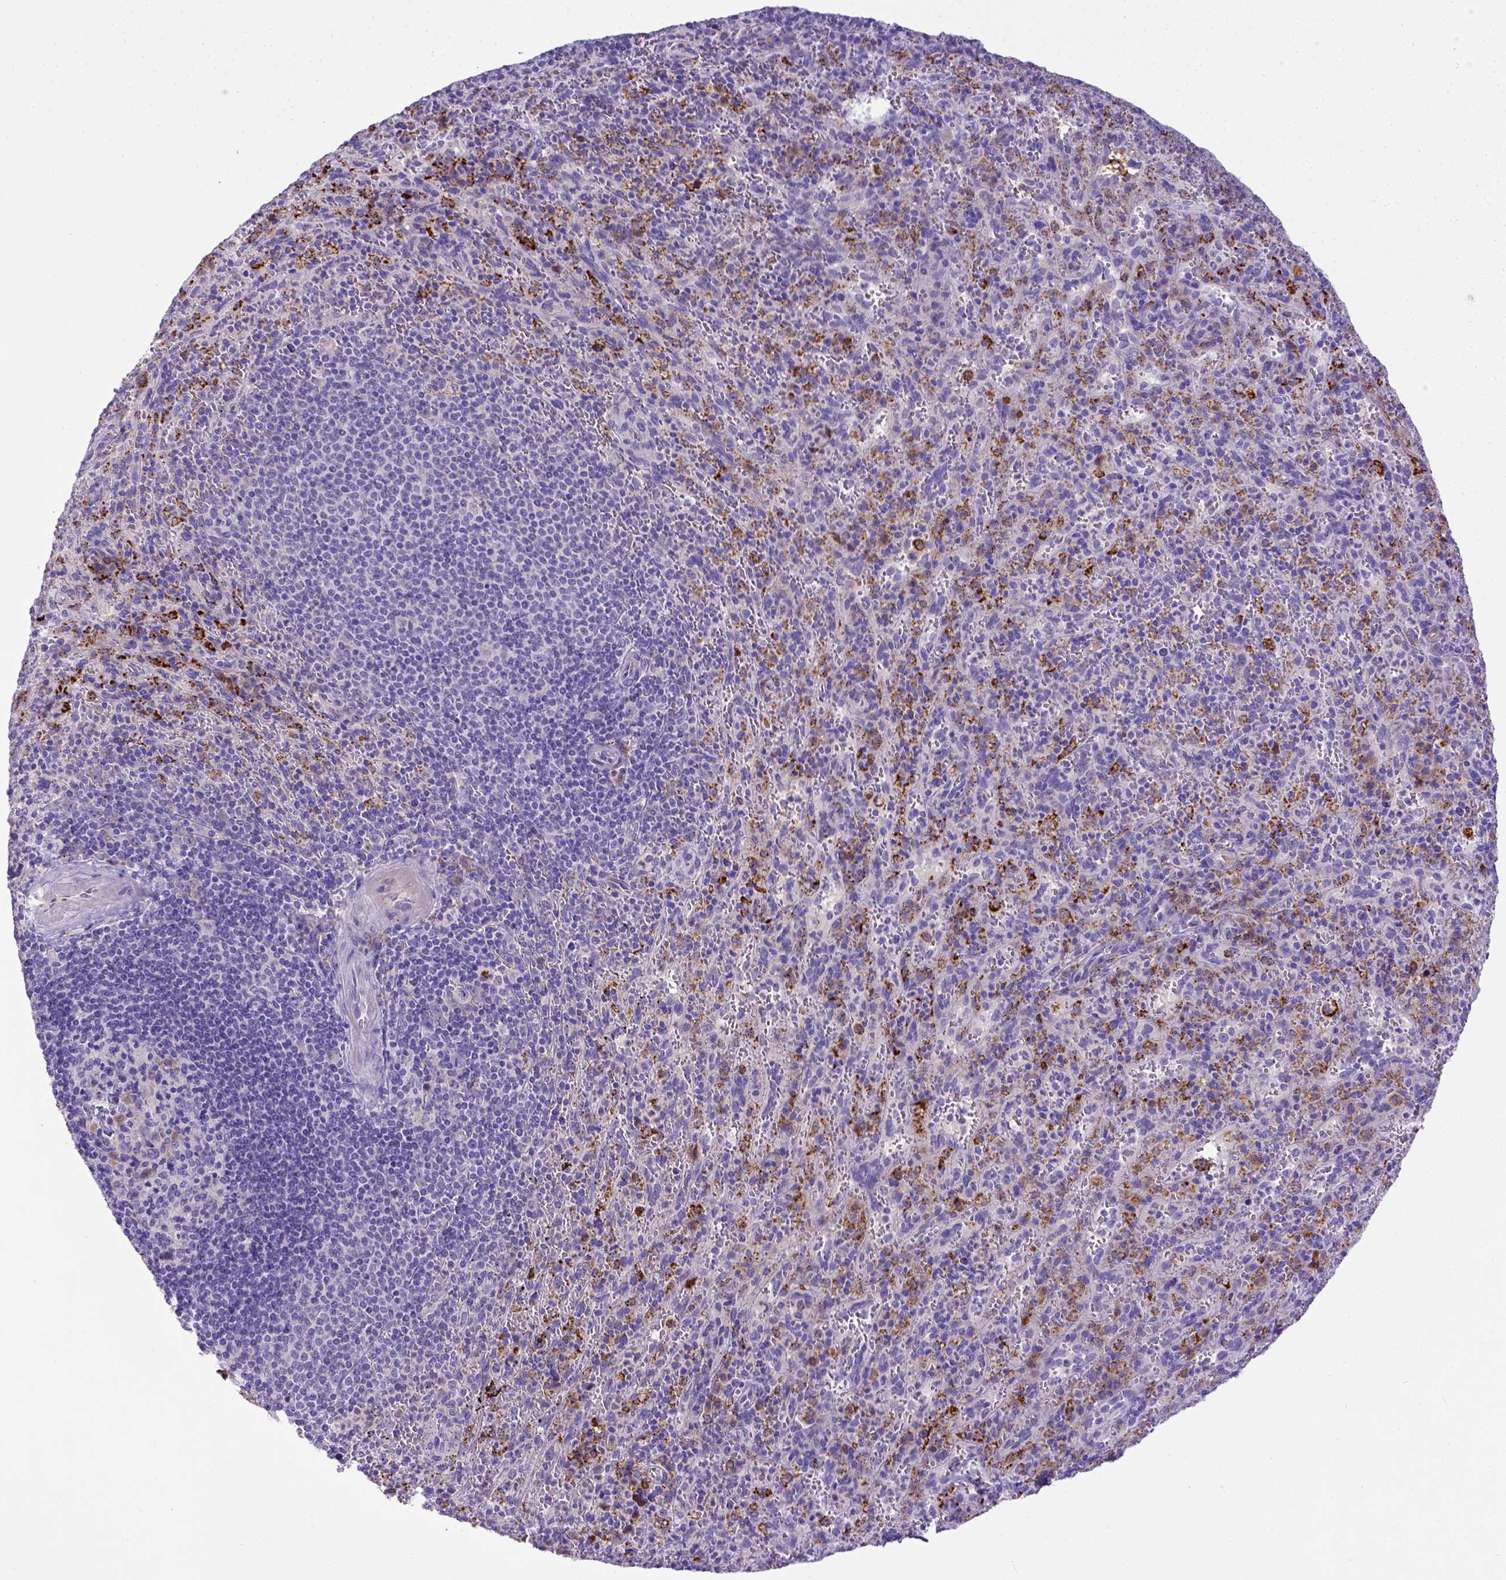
{"staining": {"intensity": "moderate", "quantity": "<25%", "location": "cytoplasmic/membranous"}, "tissue": "spleen", "cell_type": "Cells in red pulp", "image_type": "normal", "snomed": [{"axis": "morphology", "description": "Normal tissue, NOS"}, {"axis": "topography", "description": "Spleen"}], "caption": "IHC image of normal spleen stained for a protein (brown), which reveals low levels of moderate cytoplasmic/membranous expression in about <25% of cells in red pulp.", "gene": "CFAP300", "patient": {"sex": "male", "age": 57}}